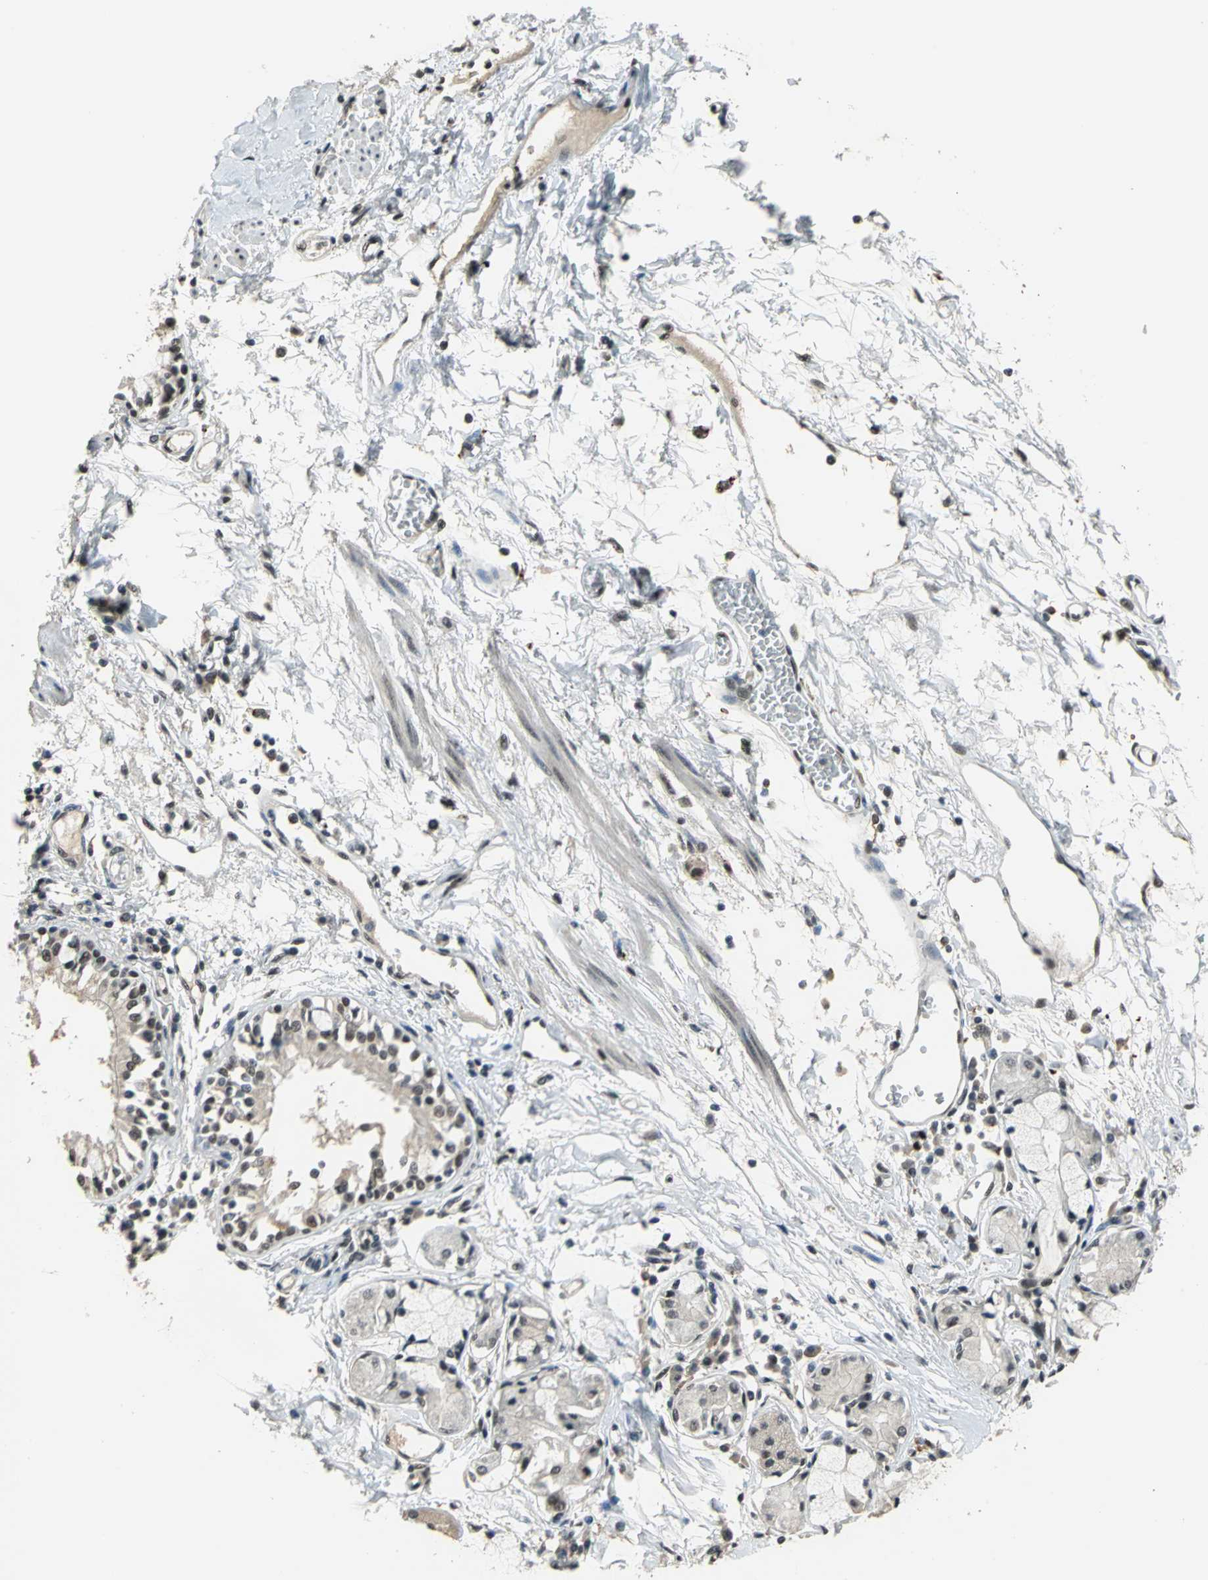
{"staining": {"intensity": "strong", "quantity": ">75%", "location": "nuclear"}, "tissue": "bronchus", "cell_type": "Respiratory epithelial cells", "image_type": "normal", "snomed": [{"axis": "morphology", "description": "Normal tissue, NOS"}, {"axis": "topography", "description": "Bronchus"}, {"axis": "topography", "description": "Lung"}], "caption": "Respiratory epithelial cells display strong nuclear expression in approximately >75% of cells in unremarkable bronchus.", "gene": "ELF2", "patient": {"sex": "female", "age": 56}}